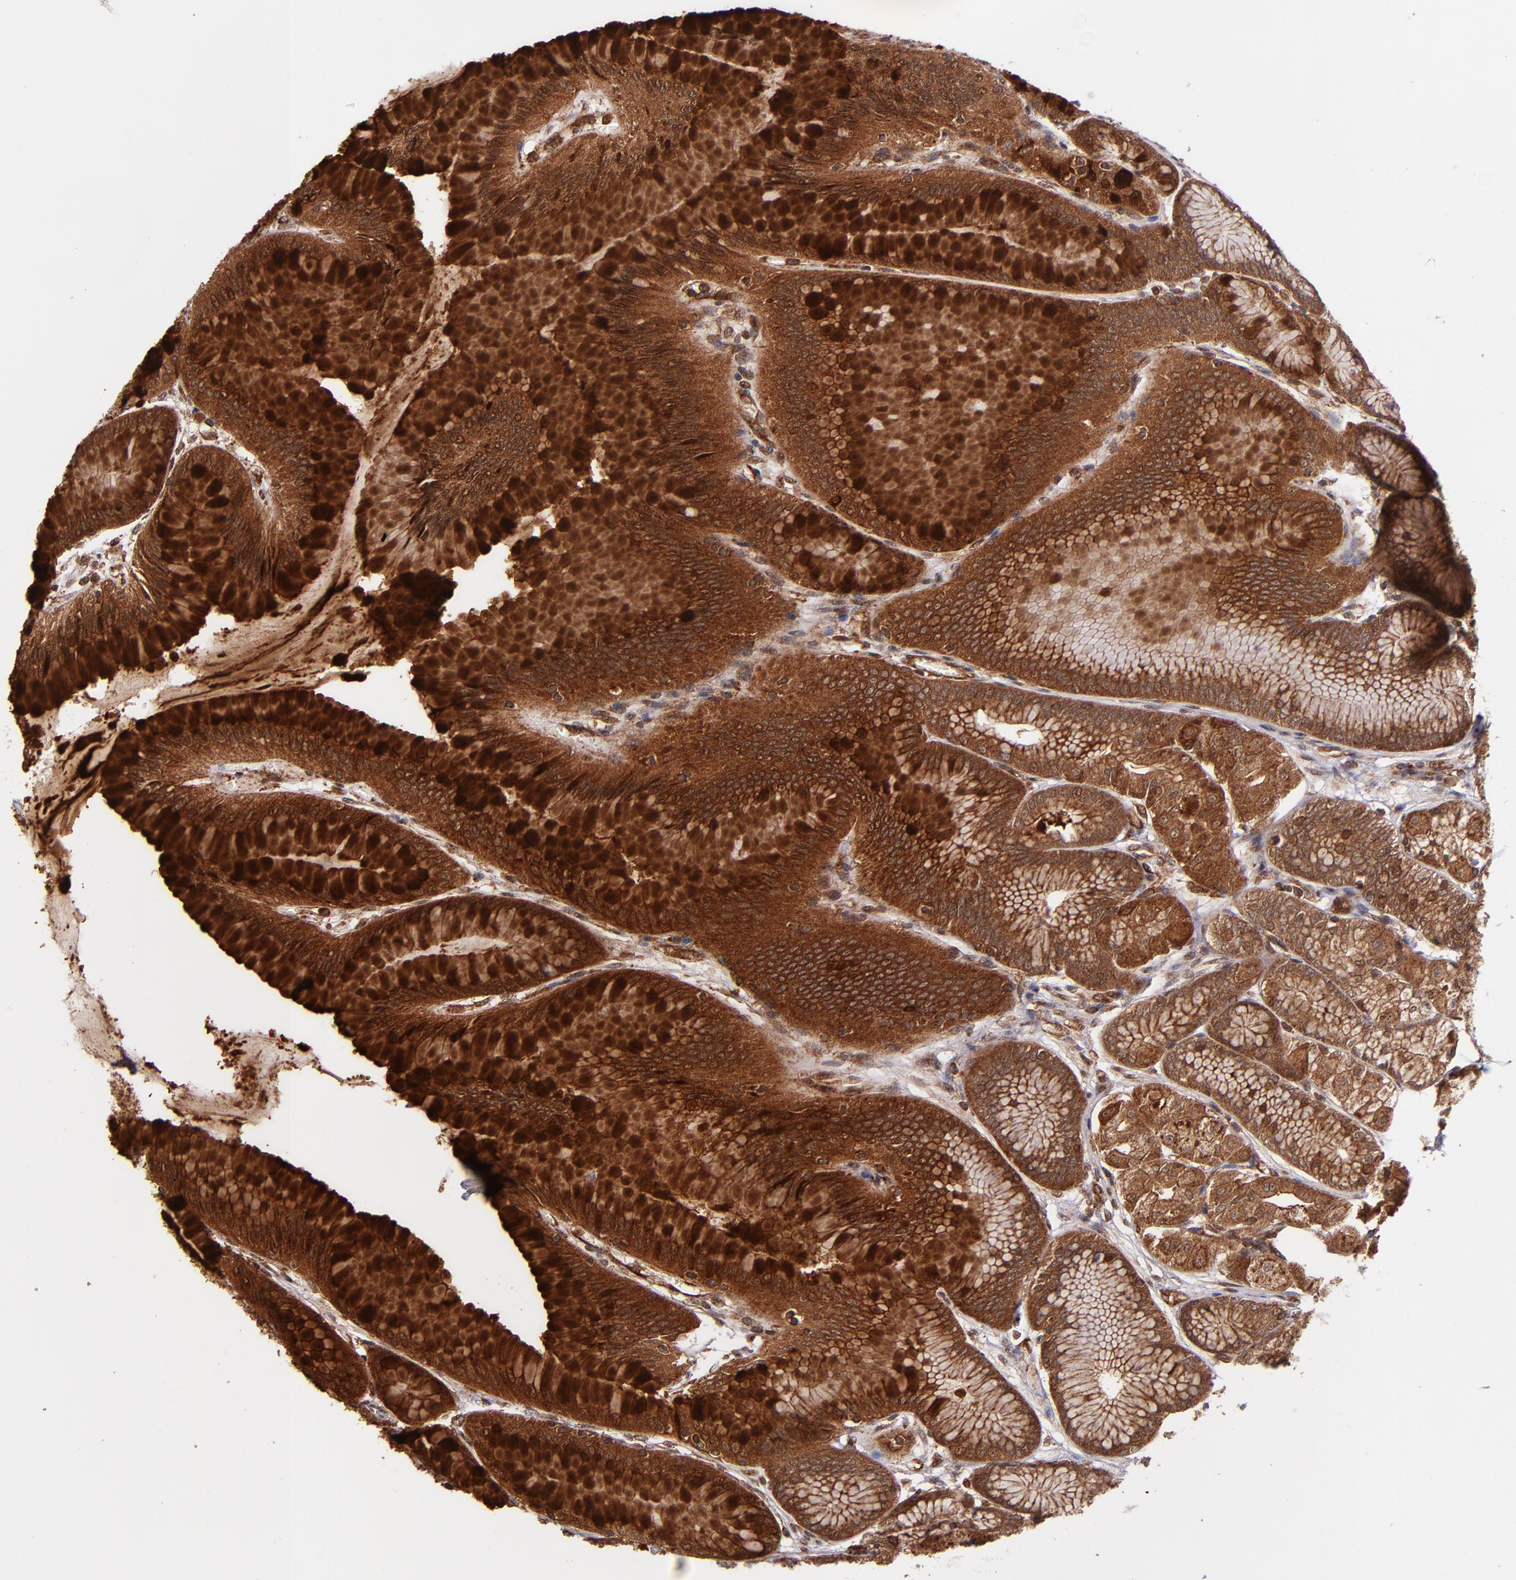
{"staining": {"intensity": "strong", "quantity": ">75%", "location": "cytoplasmic/membranous"}, "tissue": "stomach", "cell_type": "Glandular cells", "image_type": "normal", "snomed": [{"axis": "morphology", "description": "Normal tissue, NOS"}, {"axis": "morphology", "description": "Adenocarcinoma, NOS"}, {"axis": "topography", "description": "Stomach"}, {"axis": "topography", "description": "Stomach, lower"}], "caption": "Protein expression analysis of unremarkable human stomach reveals strong cytoplasmic/membranous staining in about >75% of glandular cells. The staining was performed using DAB, with brown indicating positive protein expression. Nuclei are stained blue with hematoxylin.", "gene": "STX8", "patient": {"sex": "female", "age": 65}}